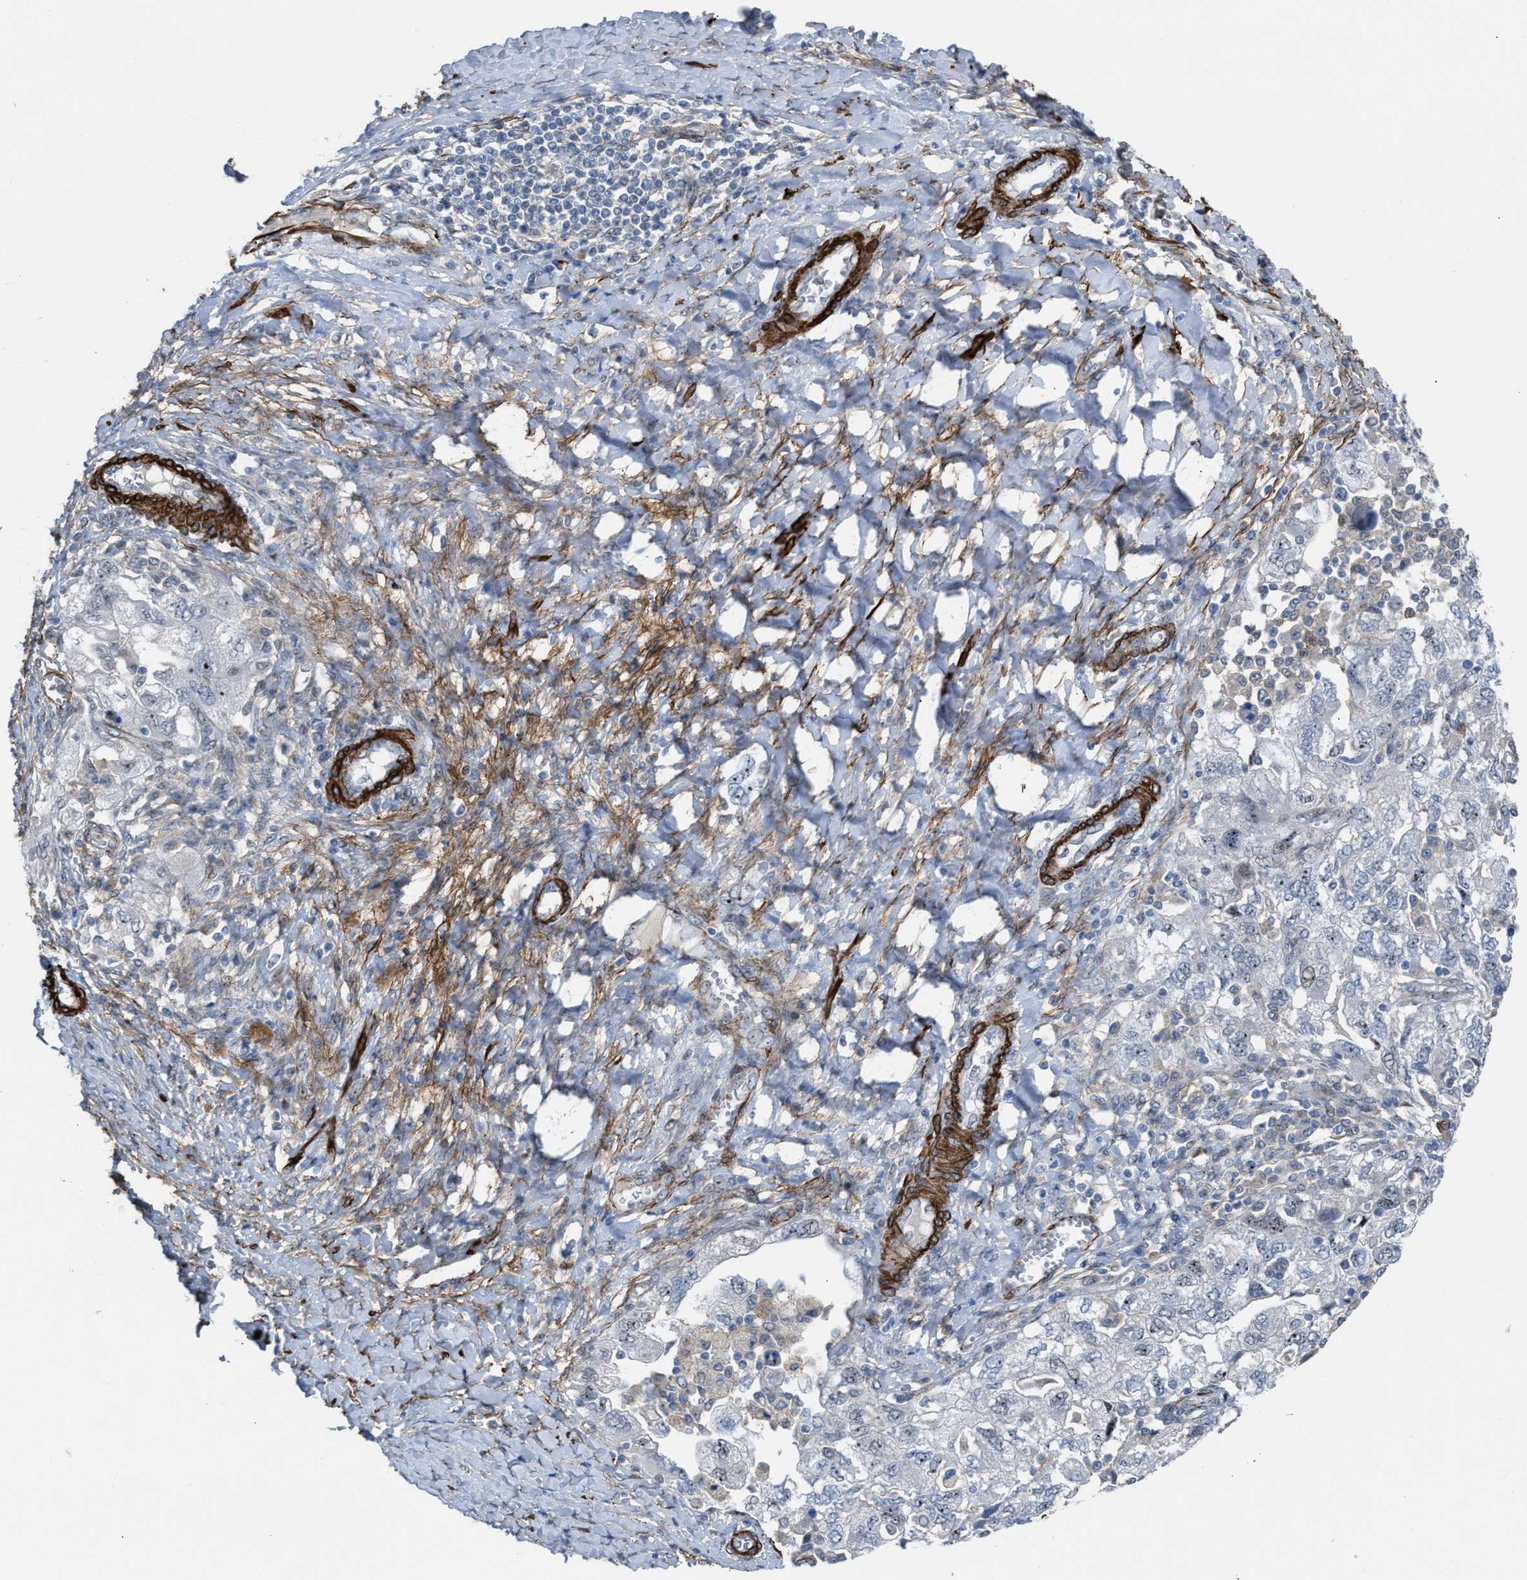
{"staining": {"intensity": "weak", "quantity": "<25%", "location": "nuclear"}, "tissue": "ovarian cancer", "cell_type": "Tumor cells", "image_type": "cancer", "snomed": [{"axis": "morphology", "description": "Carcinoma, NOS"}, {"axis": "morphology", "description": "Cystadenocarcinoma, serous, NOS"}, {"axis": "topography", "description": "Ovary"}], "caption": "Tumor cells show no significant protein expression in ovarian serous cystadenocarcinoma. (Stains: DAB (3,3'-diaminobenzidine) immunohistochemistry (IHC) with hematoxylin counter stain, Microscopy: brightfield microscopy at high magnification).", "gene": "NQO2", "patient": {"sex": "female", "age": 69}}